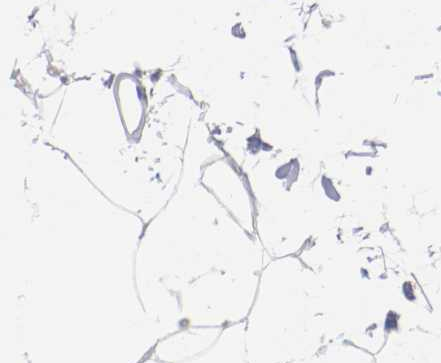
{"staining": {"intensity": "negative", "quantity": "none", "location": "none"}, "tissue": "adipose tissue", "cell_type": "Adipocytes", "image_type": "normal", "snomed": [{"axis": "morphology", "description": "Normal tissue, NOS"}, {"axis": "morphology", "description": "Duct carcinoma"}, {"axis": "topography", "description": "Breast"}, {"axis": "topography", "description": "Adipose tissue"}], "caption": "IHC micrograph of benign adipose tissue: human adipose tissue stained with DAB exhibits no significant protein staining in adipocytes. The staining was performed using DAB (3,3'-diaminobenzidine) to visualize the protein expression in brown, while the nuclei were stained in blue with hematoxylin (Magnification: 20x).", "gene": "FGFBP1", "patient": {"sex": "female", "age": 37}}